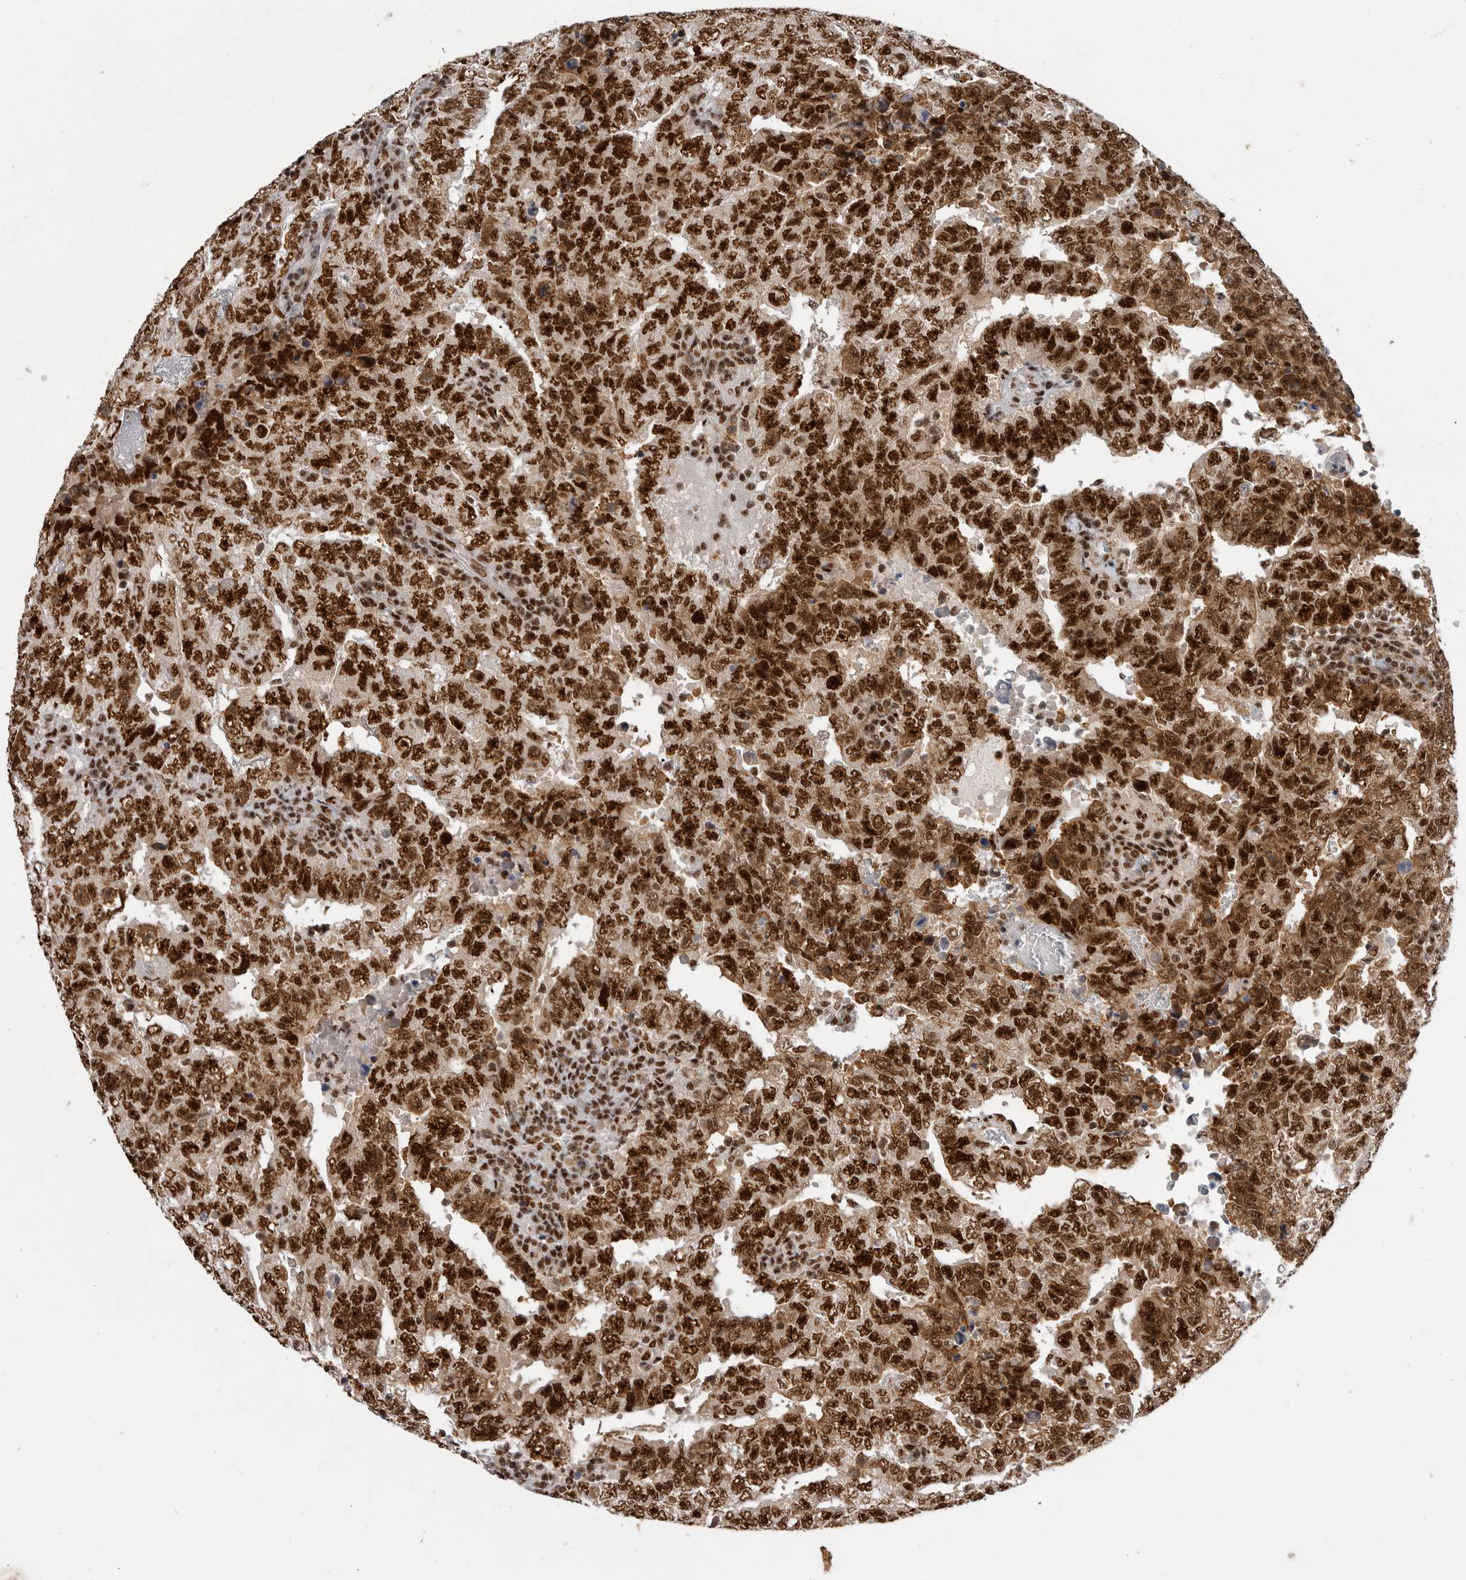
{"staining": {"intensity": "strong", "quantity": ">75%", "location": "nuclear"}, "tissue": "testis cancer", "cell_type": "Tumor cells", "image_type": "cancer", "snomed": [{"axis": "morphology", "description": "Carcinoma, Embryonal, NOS"}, {"axis": "topography", "description": "Testis"}], "caption": "DAB (3,3'-diaminobenzidine) immunohistochemical staining of human testis cancer (embryonal carcinoma) reveals strong nuclear protein staining in approximately >75% of tumor cells. (brown staining indicates protein expression, while blue staining denotes nuclei).", "gene": "PPP1R8", "patient": {"sex": "male", "age": 26}}